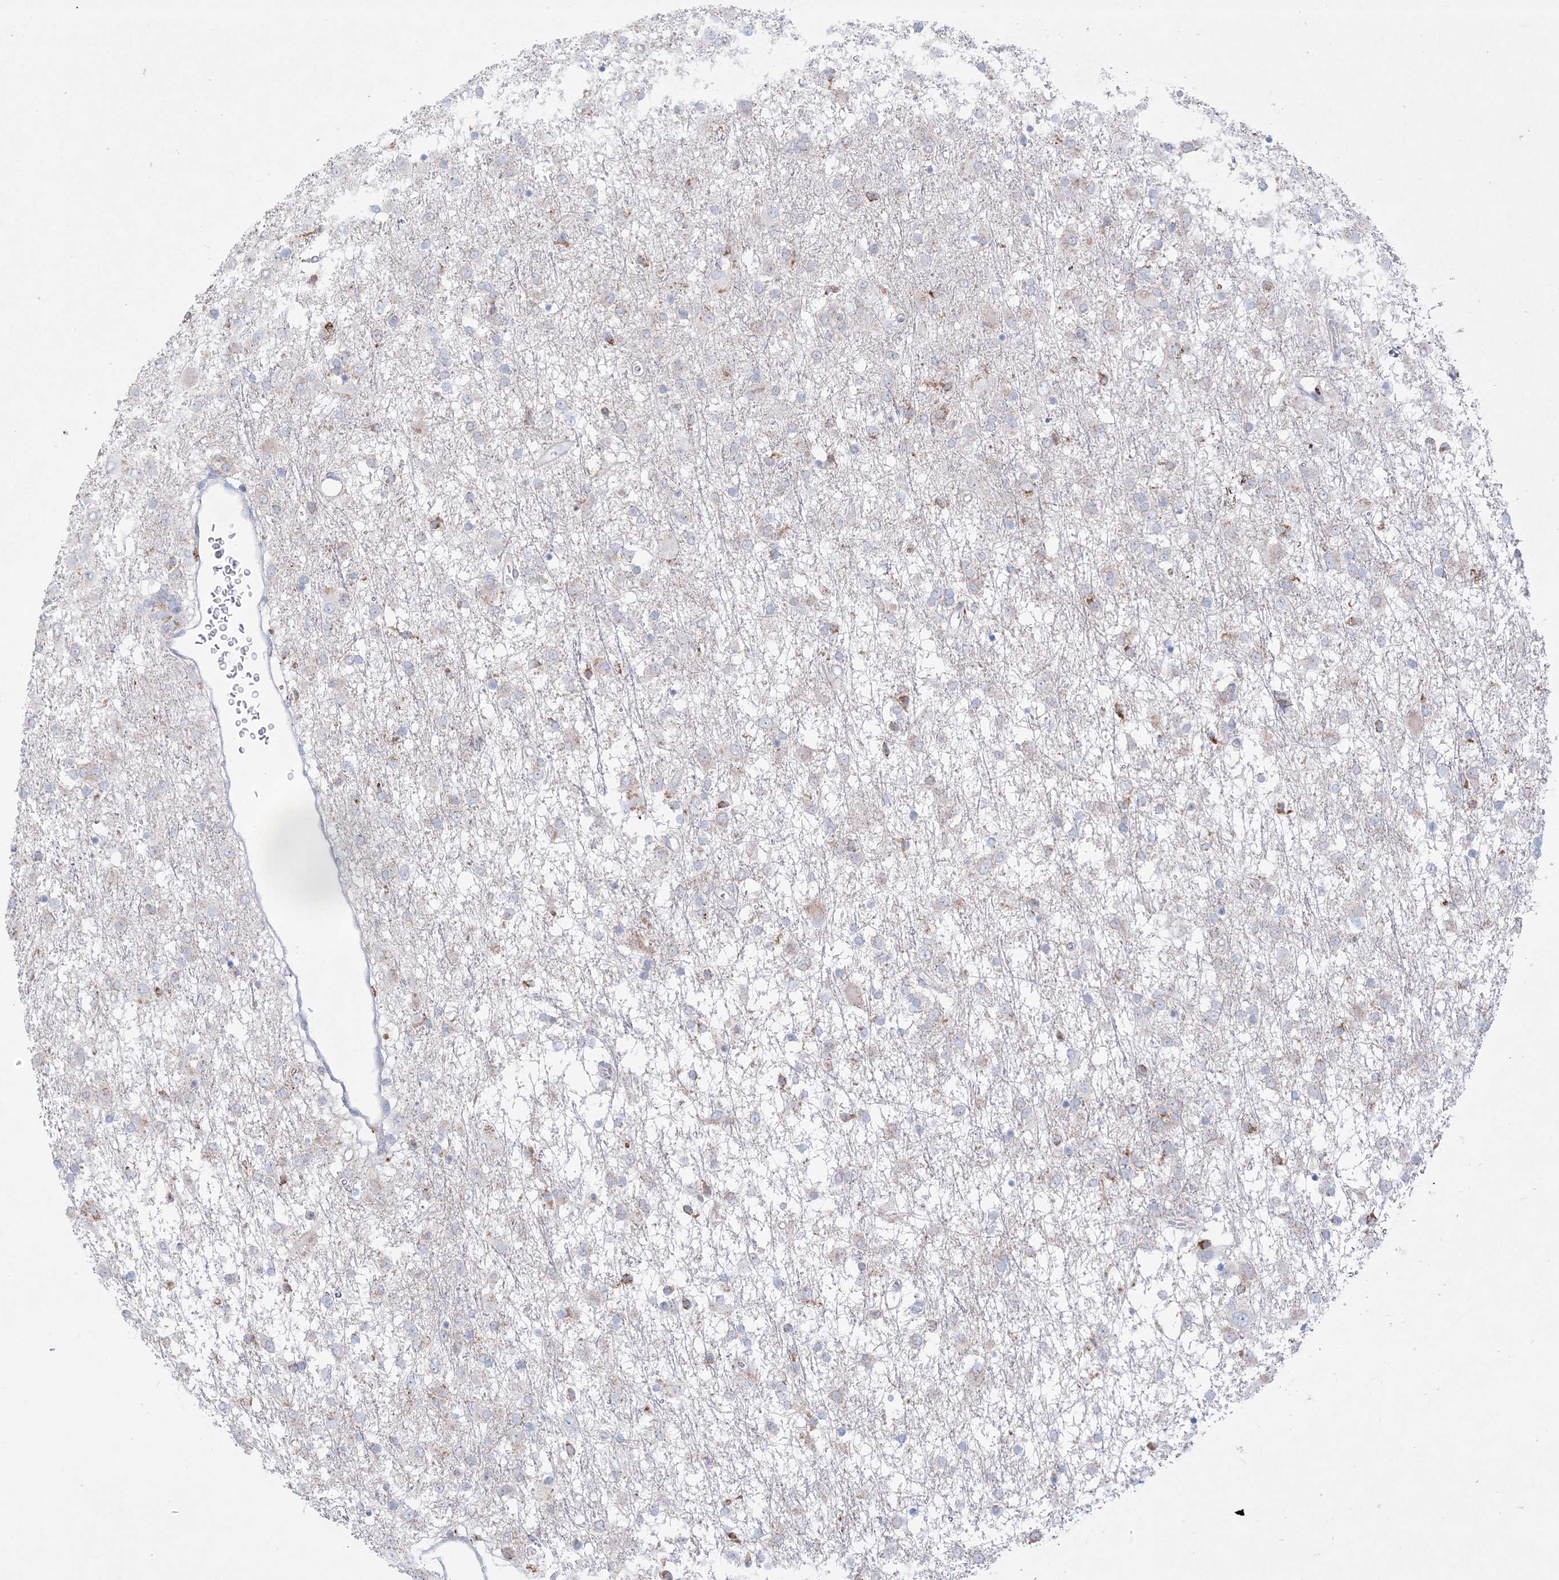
{"staining": {"intensity": "moderate", "quantity": "<25%", "location": "cytoplasmic/membranous"}, "tissue": "glioma", "cell_type": "Tumor cells", "image_type": "cancer", "snomed": [{"axis": "morphology", "description": "Glioma, malignant, Low grade"}, {"axis": "topography", "description": "Brain"}], "caption": "Protein staining of glioma tissue displays moderate cytoplasmic/membranous expression in about <25% of tumor cells.", "gene": "KCTD6", "patient": {"sex": "male", "age": 65}}